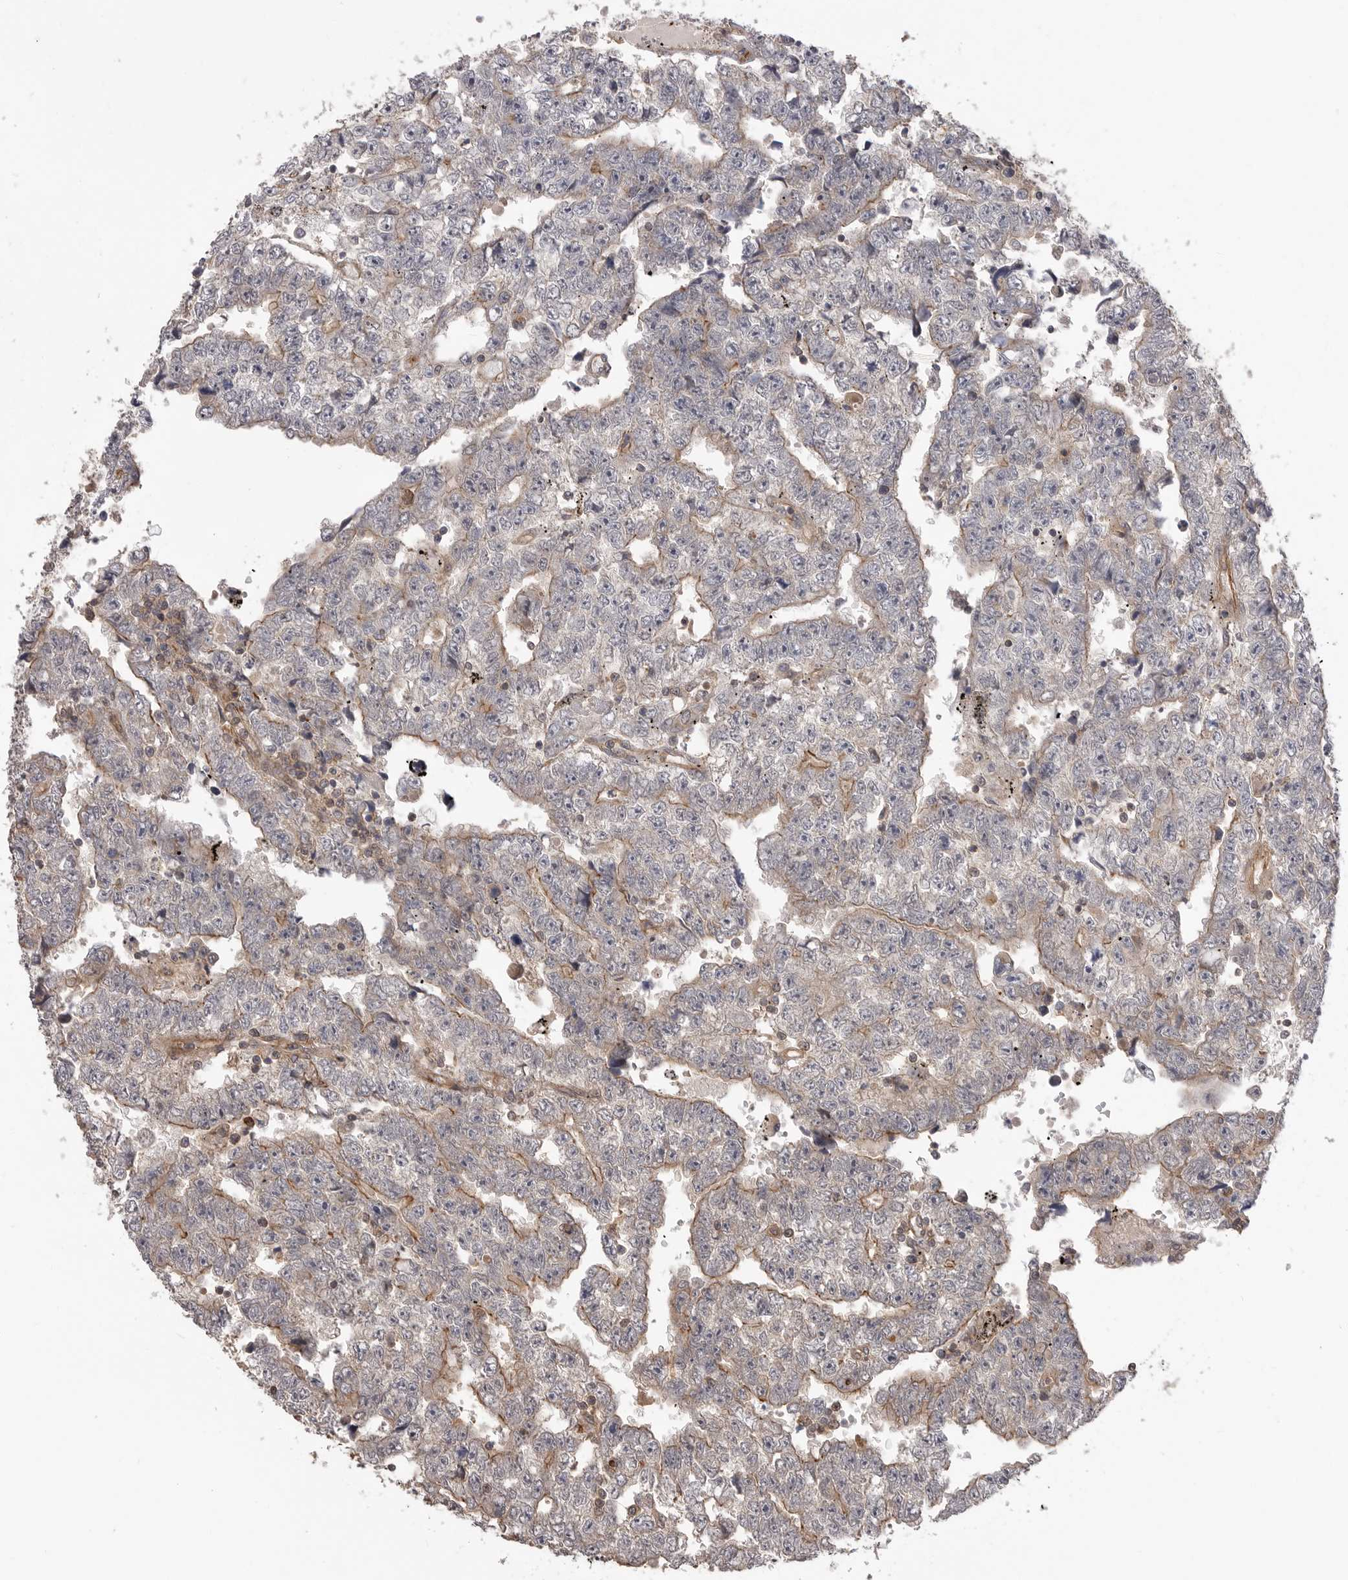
{"staining": {"intensity": "weak", "quantity": "<25%", "location": "cytoplasmic/membranous"}, "tissue": "testis cancer", "cell_type": "Tumor cells", "image_type": "cancer", "snomed": [{"axis": "morphology", "description": "Carcinoma, Embryonal, NOS"}, {"axis": "topography", "description": "Testis"}], "caption": "The photomicrograph displays no significant positivity in tumor cells of embryonal carcinoma (testis).", "gene": "TRIM56", "patient": {"sex": "male", "age": 25}}